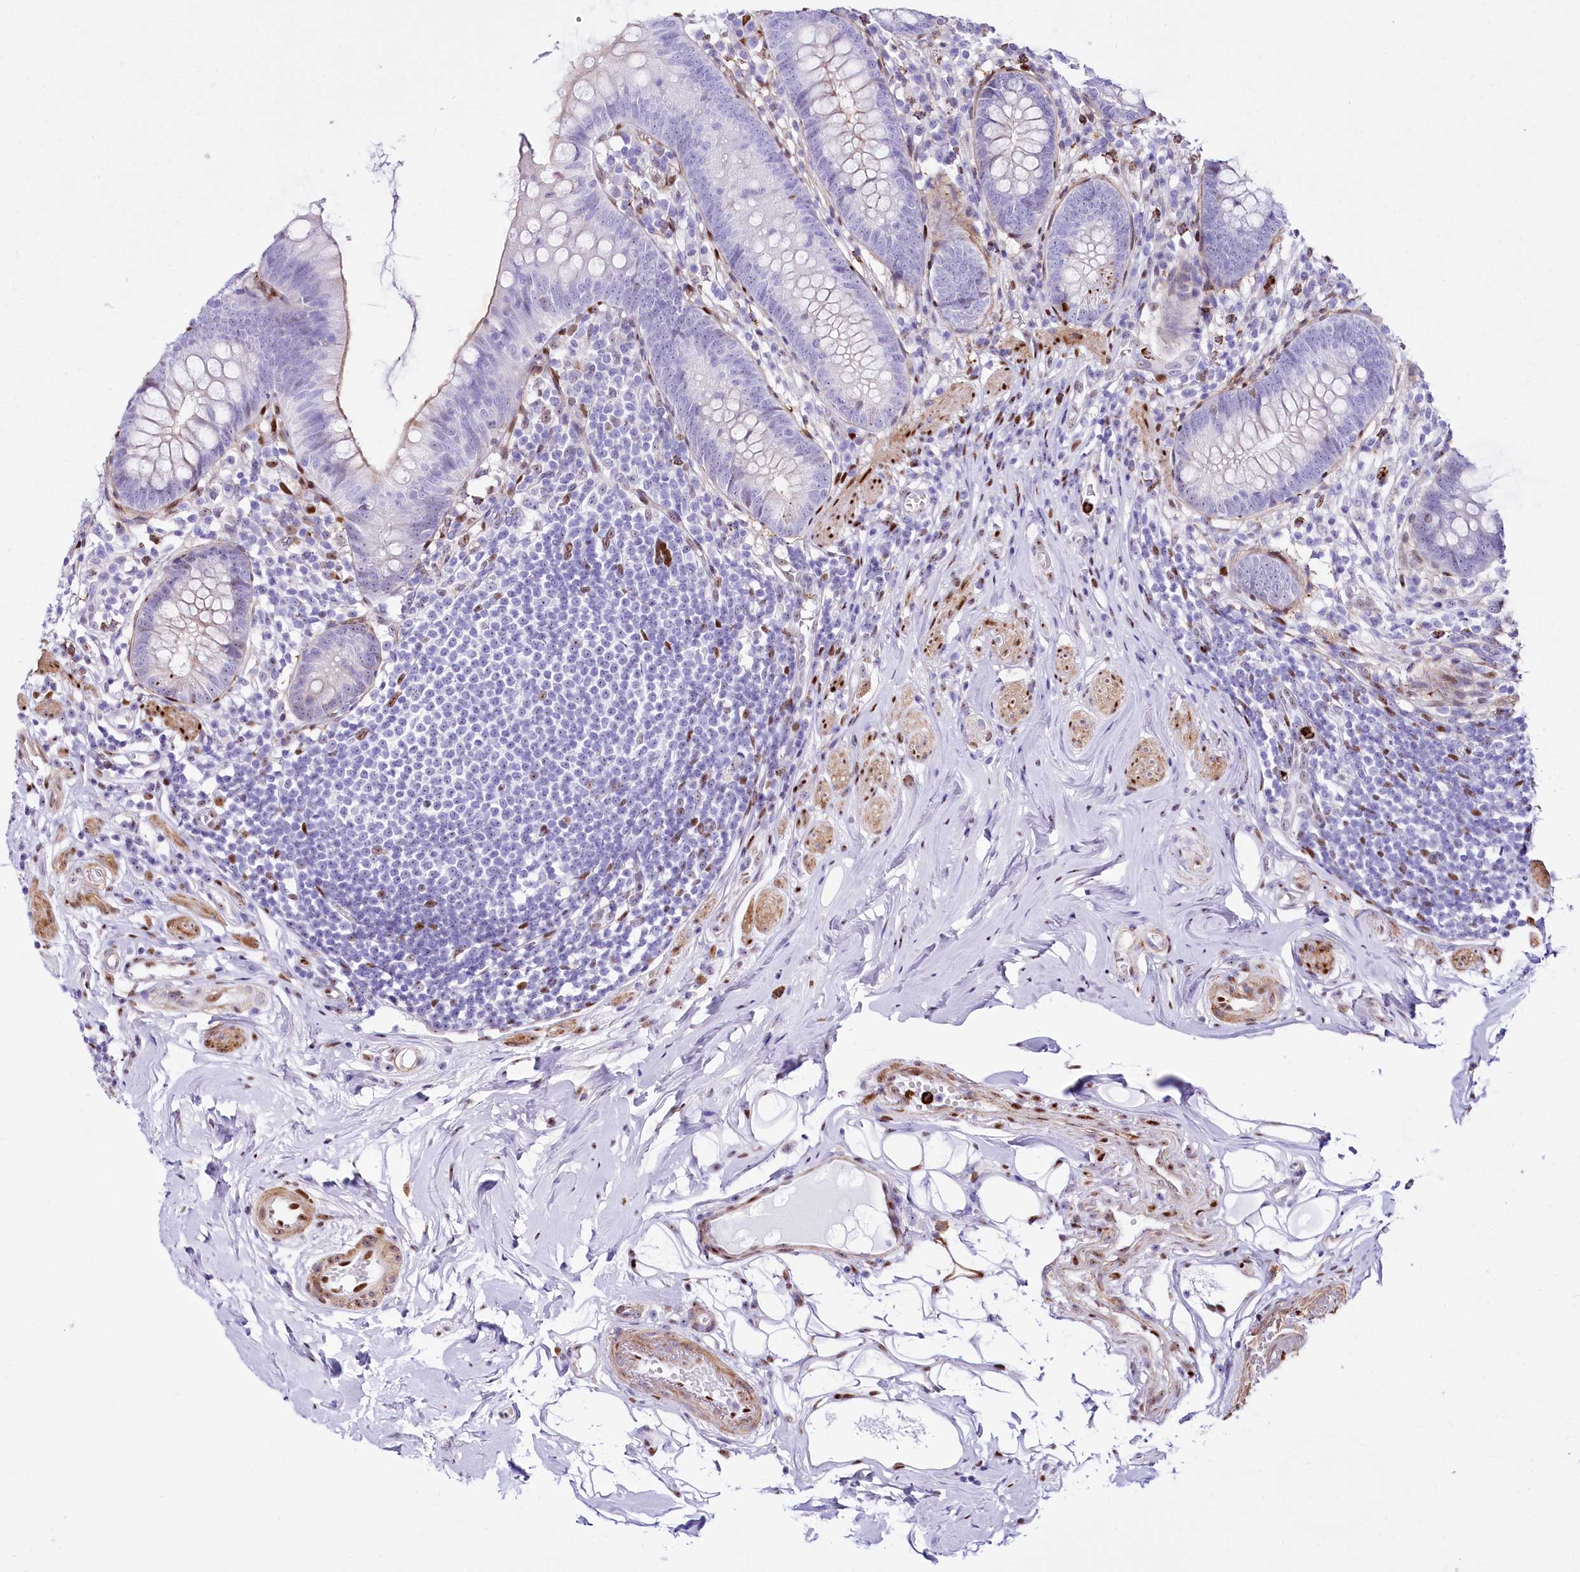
{"staining": {"intensity": "negative", "quantity": "none", "location": "none"}, "tissue": "appendix", "cell_type": "Glandular cells", "image_type": "normal", "snomed": [{"axis": "morphology", "description": "Normal tissue, NOS"}, {"axis": "topography", "description": "Appendix"}], "caption": "A high-resolution photomicrograph shows immunohistochemistry (IHC) staining of benign appendix, which displays no significant expression in glandular cells.", "gene": "PTMS", "patient": {"sex": "female", "age": 62}}